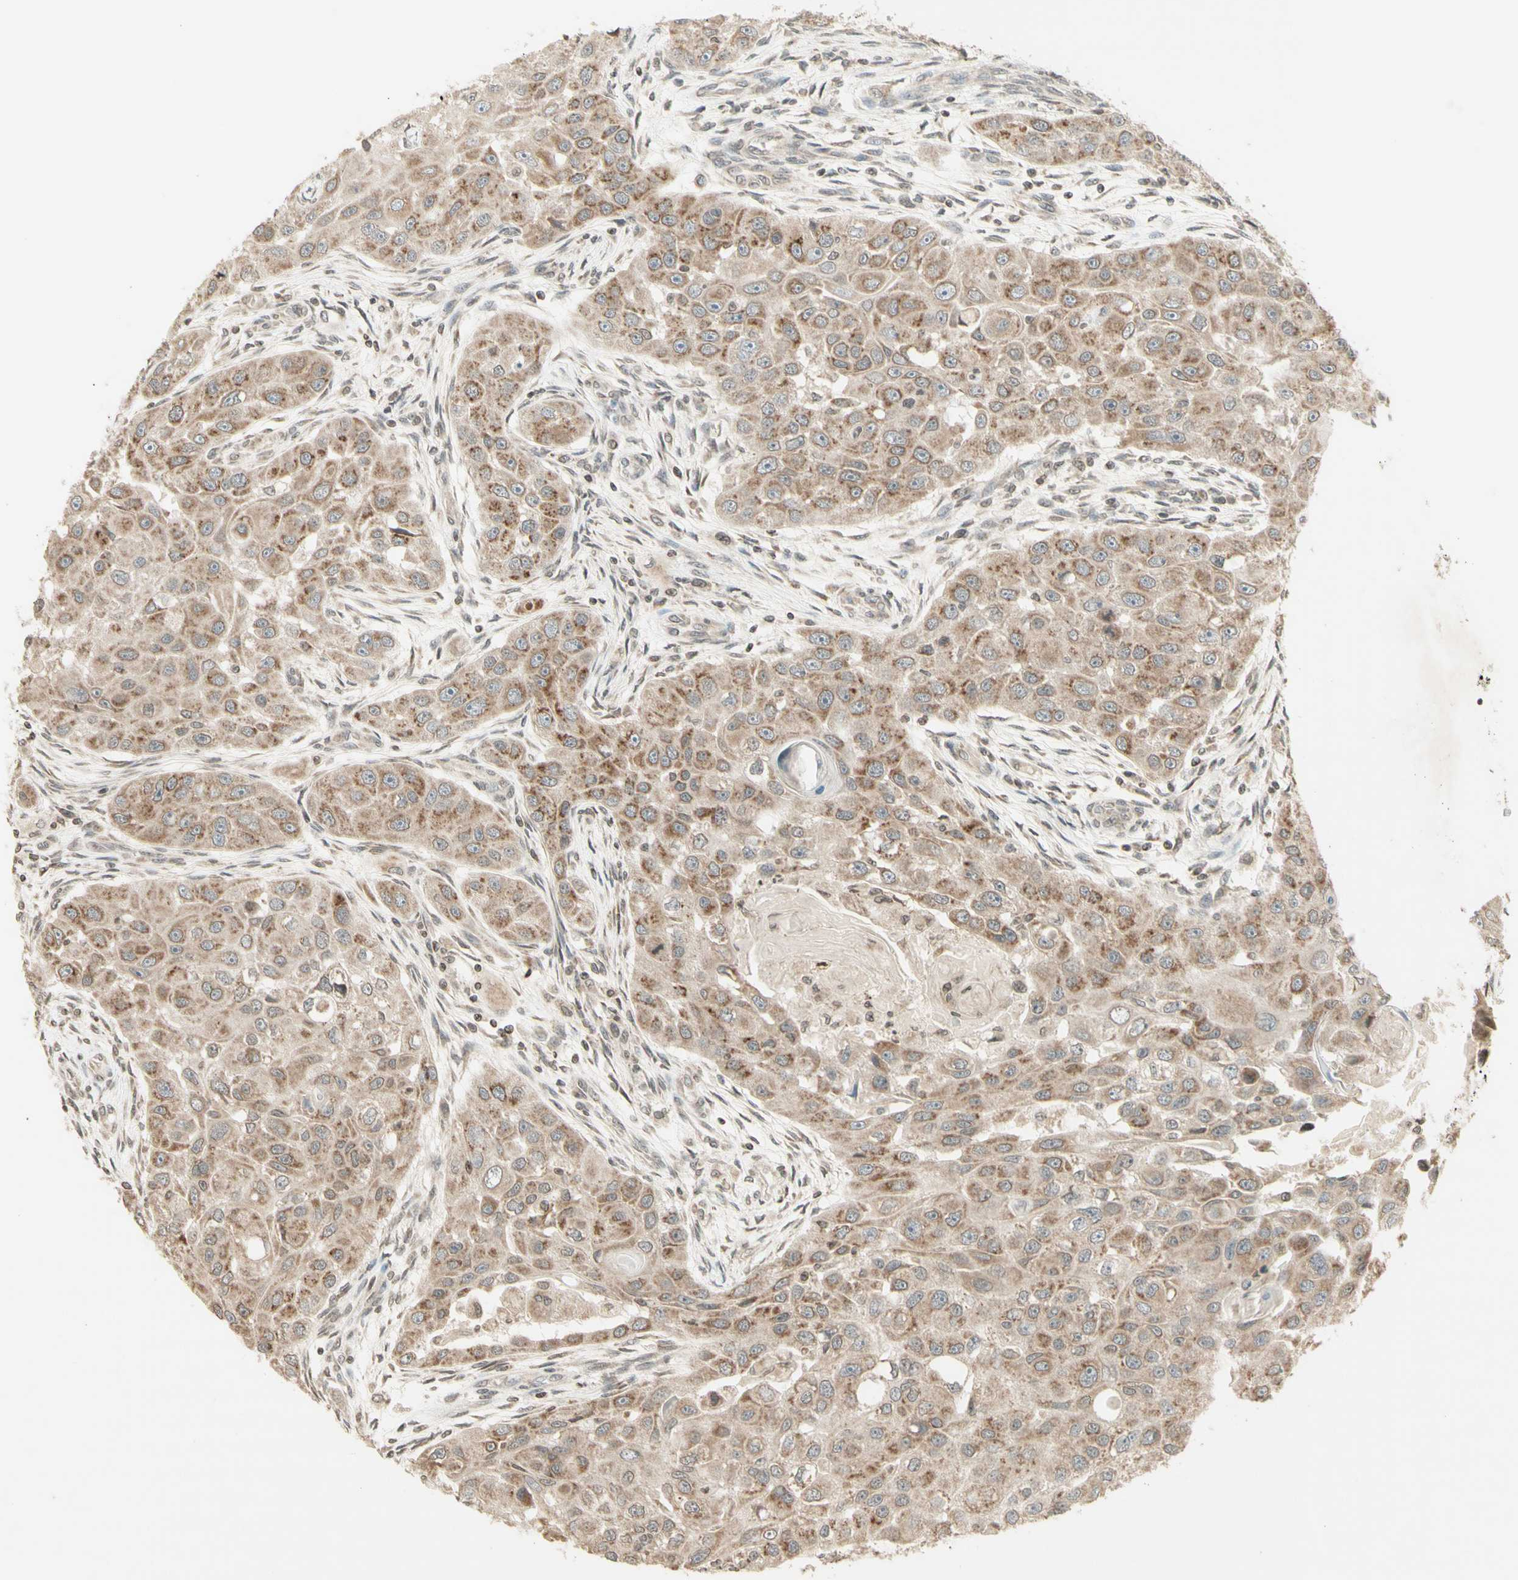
{"staining": {"intensity": "moderate", "quantity": "25%-75%", "location": "cytoplasmic/membranous"}, "tissue": "head and neck cancer", "cell_type": "Tumor cells", "image_type": "cancer", "snomed": [{"axis": "morphology", "description": "Normal tissue, NOS"}, {"axis": "morphology", "description": "Squamous cell carcinoma, NOS"}, {"axis": "topography", "description": "Skeletal muscle"}, {"axis": "topography", "description": "Head-Neck"}], "caption": "Immunohistochemical staining of human head and neck cancer exhibits moderate cytoplasmic/membranous protein staining in approximately 25%-75% of tumor cells.", "gene": "CCNI", "patient": {"sex": "male", "age": 51}}